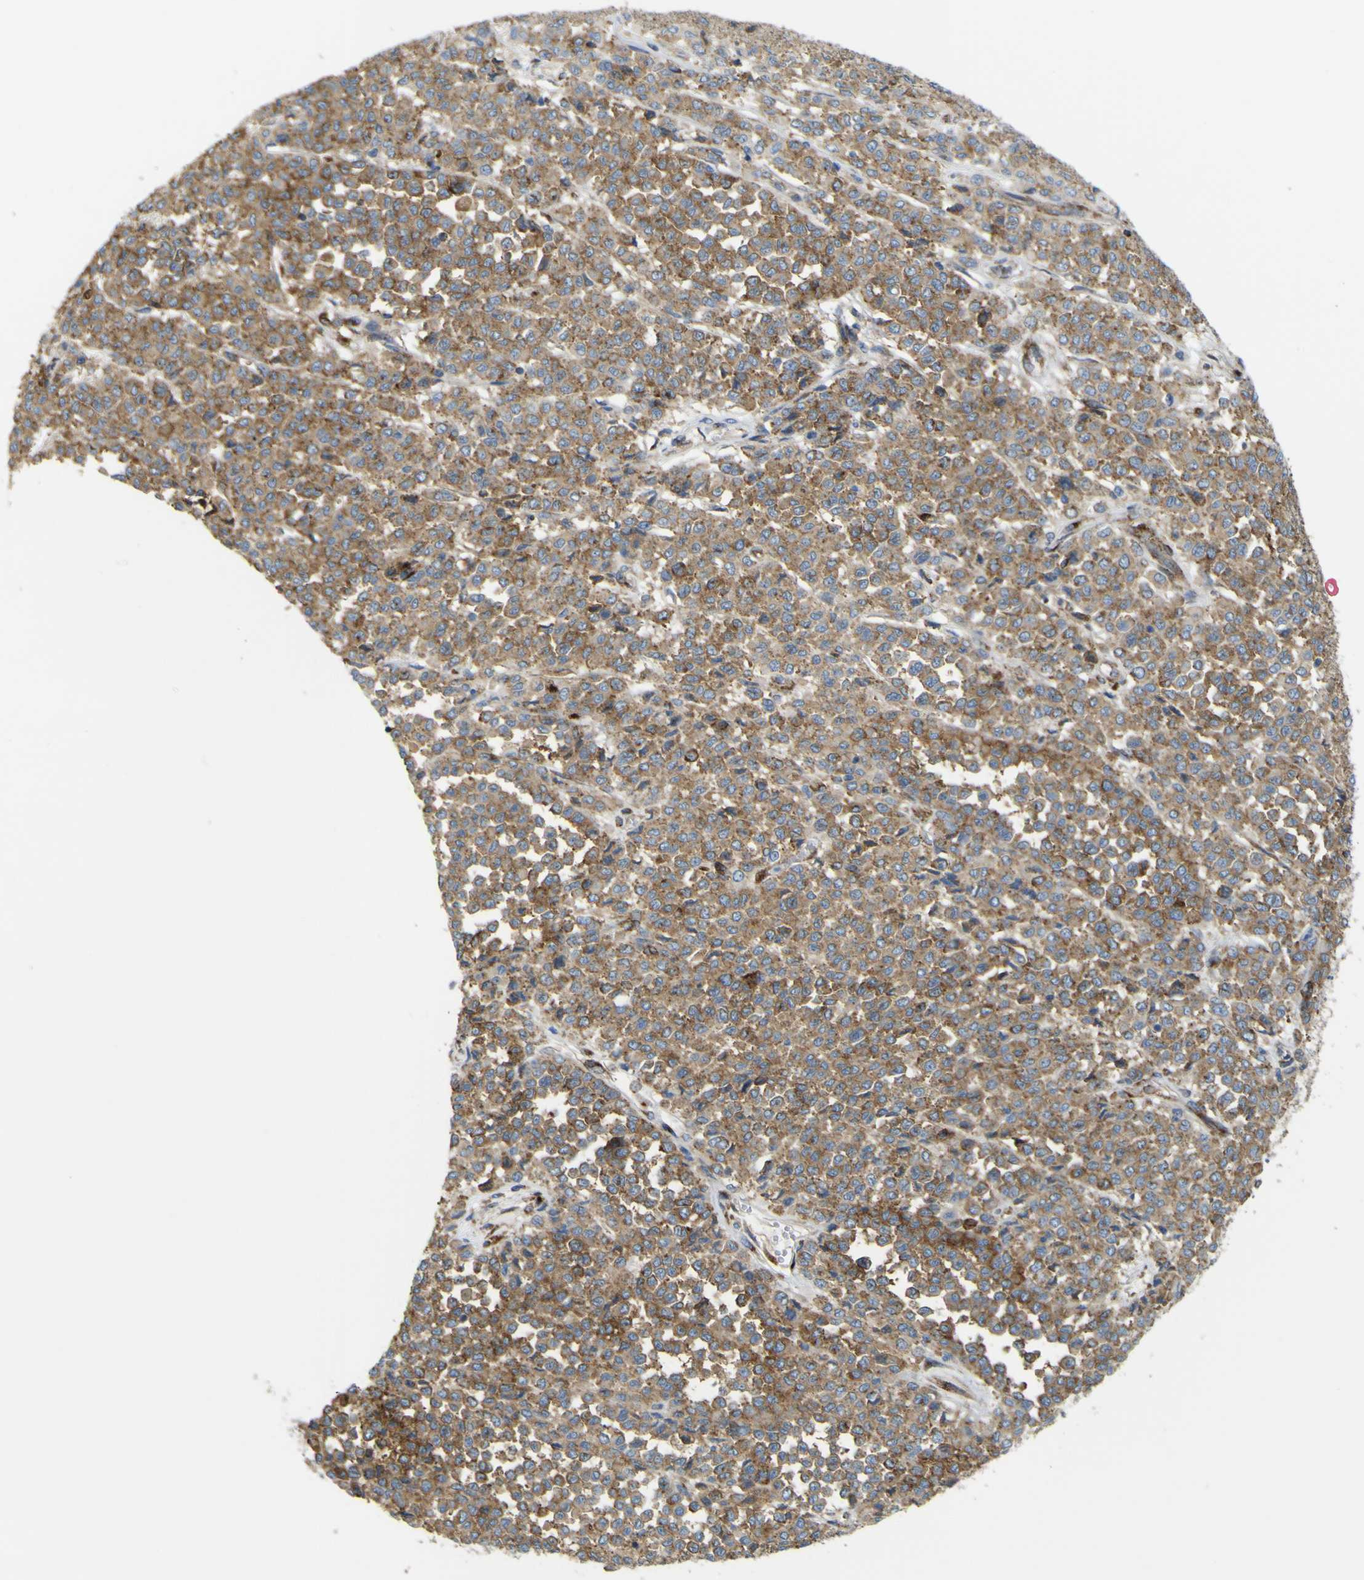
{"staining": {"intensity": "moderate", "quantity": ">75%", "location": "cytoplasmic/membranous"}, "tissue": "melanoma", "cell_type": "Tumor cells", "image_type": "cancer", "snomed": [{"axis": "morphology", "description": "Malignant melanoma, Metastatic site"}, {"axis": "topography", "description": "Pancreas"}], "caption": "Immunohistochemistry histopathology image of human melanoma stained for a protein (brown), which demonstrates medium levels of moderate cytoplasmic/membranous staining in about >75% of tumor cells.", "gene": "IGF2R", "patient": {"sex": "female", "age": 30}}